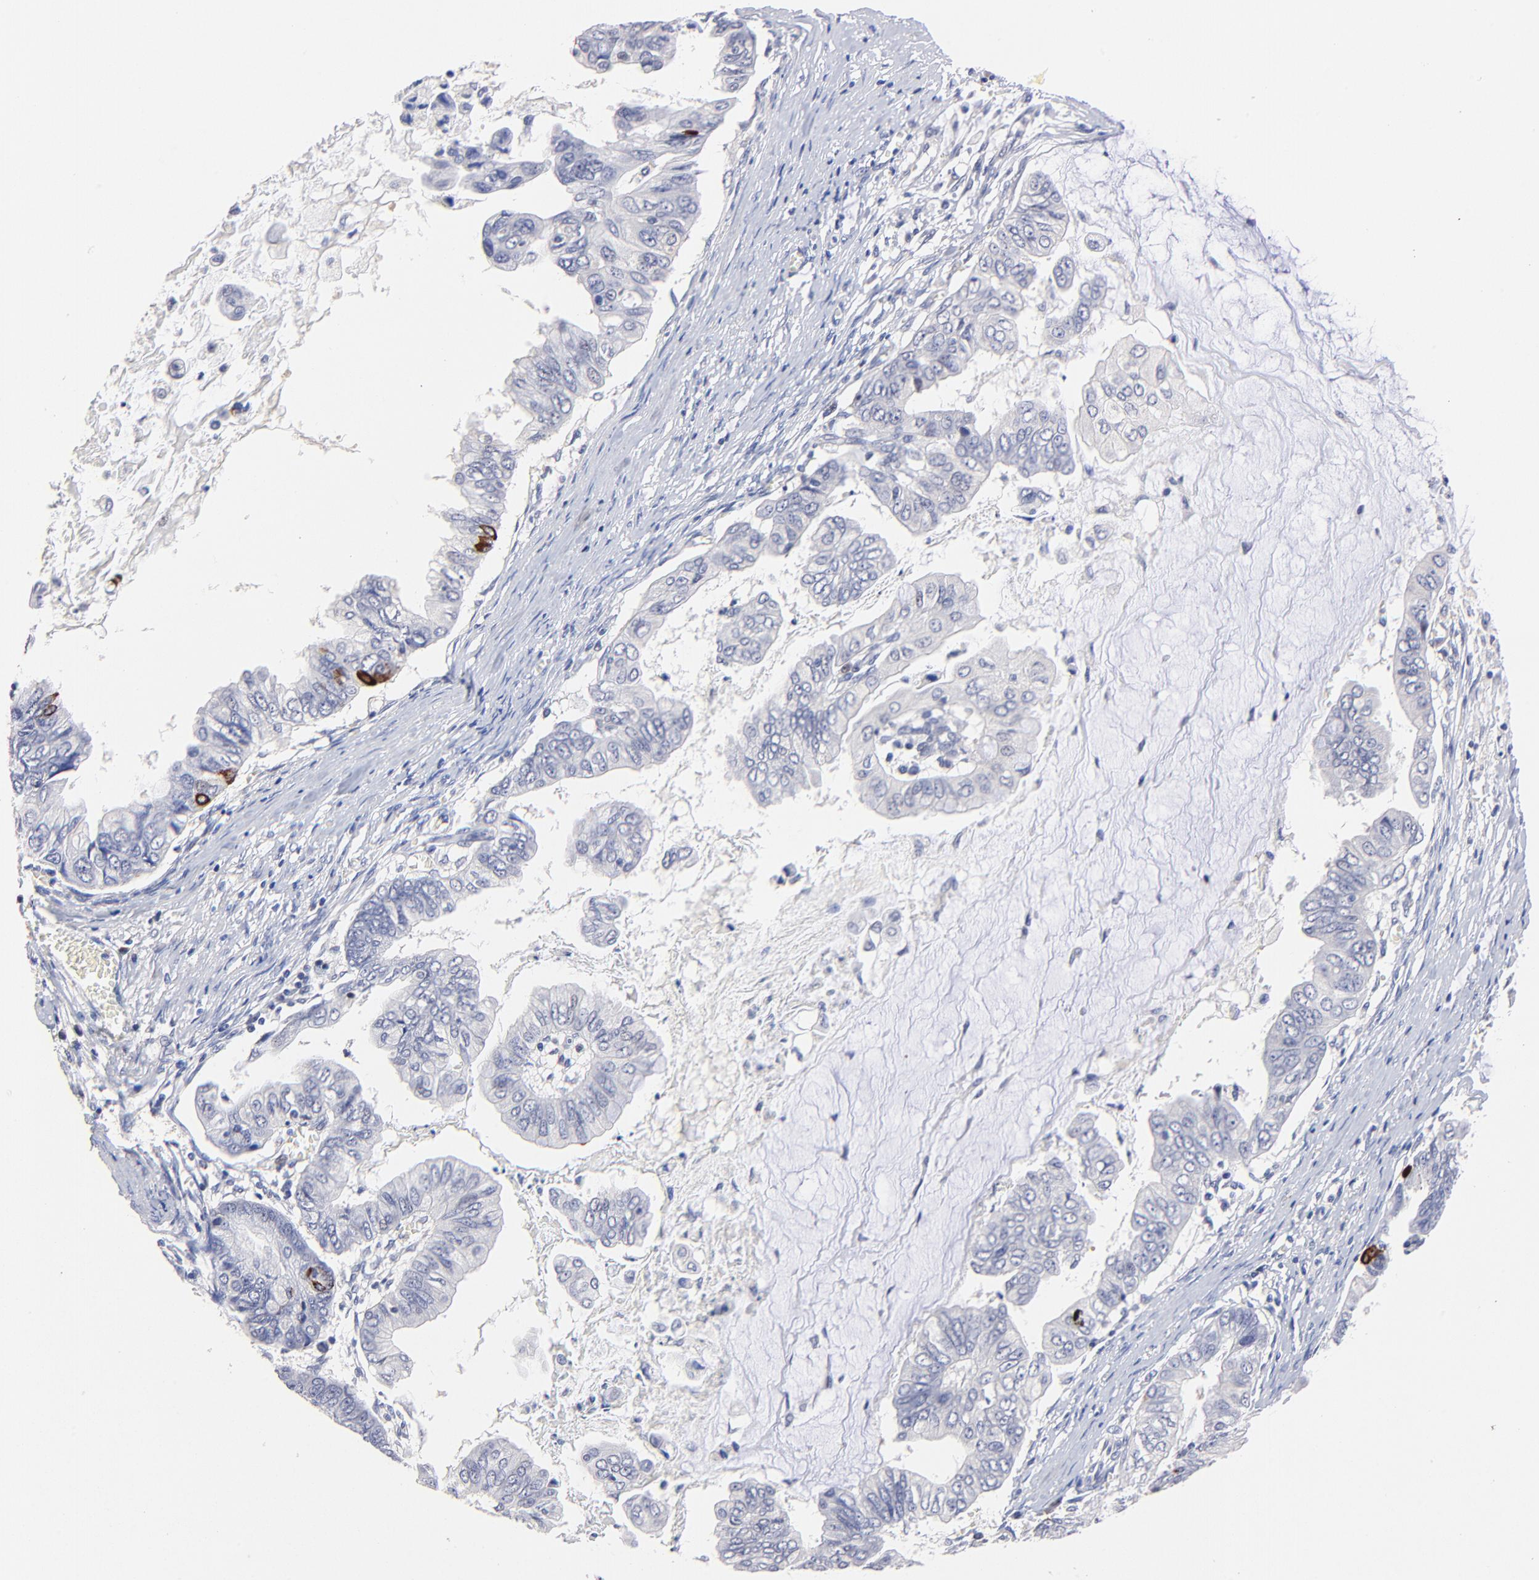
{"staining": {"intensity": "strong", "quantity": "25%-75%", "location": "cytoplasmic/membranous"}, "tissue": "stomach cancer", "cell_type": "Tumor cells", "image_type": "cancer", "snomed": [{"axis": "morphology", "description": "Adenocarcinoma, NOS"}, {"axis": "topography", "description": "Stomach, upper"}], "caption": "Immunohistochemical staining of human adenocarcinoma (stomach) exhibits high levels of strong cytoplasmic/membranous protein positivity in about 25%-75% of tumor cells.", "gene": "ZNF155", "patient": {"sex": "male", "age": 80}}